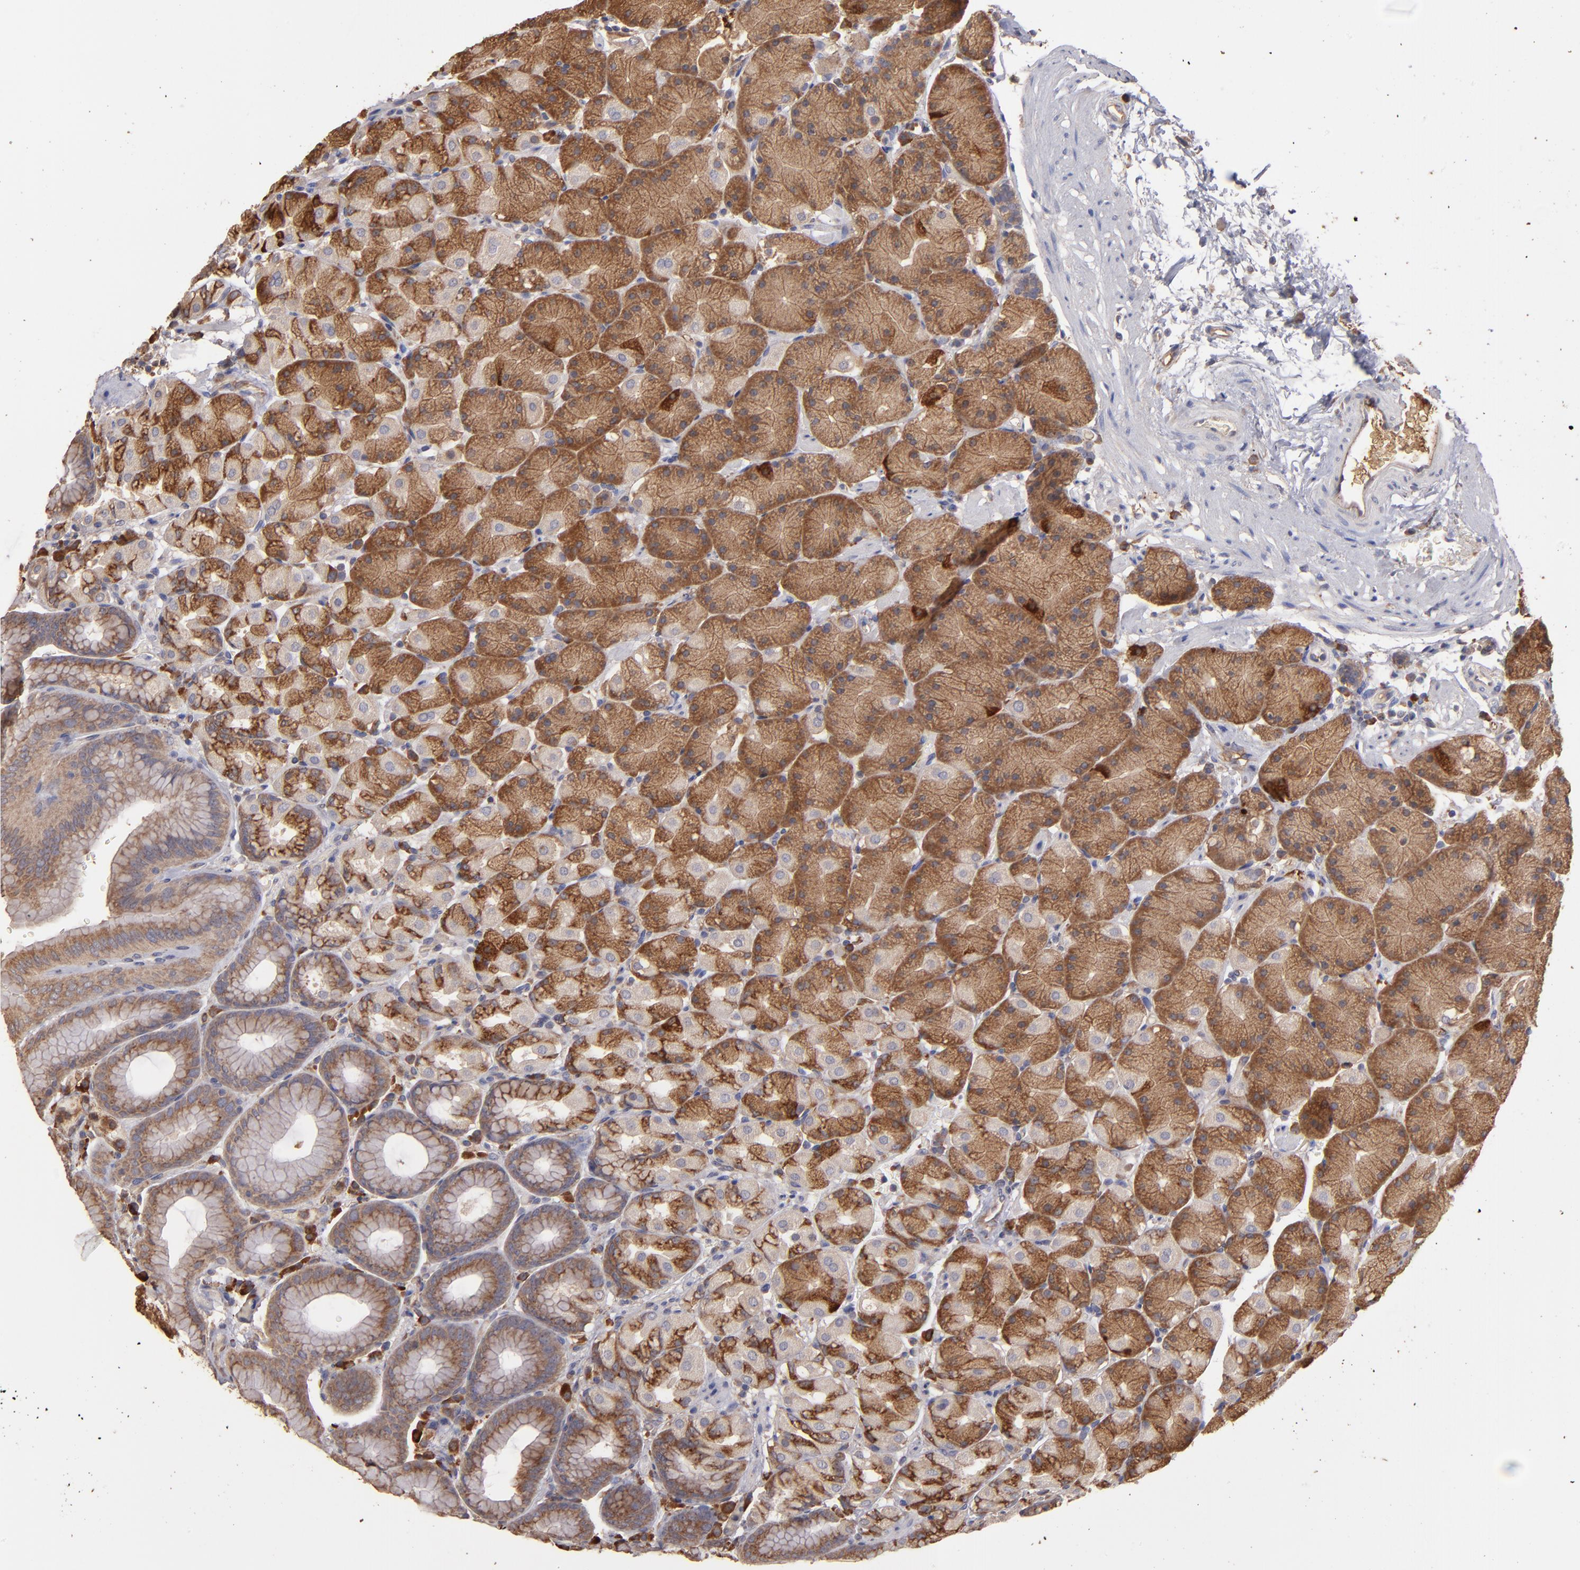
{"staining": {"intensity": "moderate", "quantity": ">75%", "location": "cytoplasmic/membranous"}, "tissue": "stomach", "cell_type": "Glandular cells", "image_type": "normal", "snomed": [{"axis": "morphology", "description": "Normal tissue, NOS"}, {"axis": "topography", "description": "Stomach, upper"}, {"axis": "topography", "description": "Stomach"}], "caption": "Moderate cytoplasmic/membranous expression for a protein is identified in about >75% of glandular cells of benign stomach using IHC.", "gene": "NFKBIE", "patient": {"sex": "male", "age": 76}}